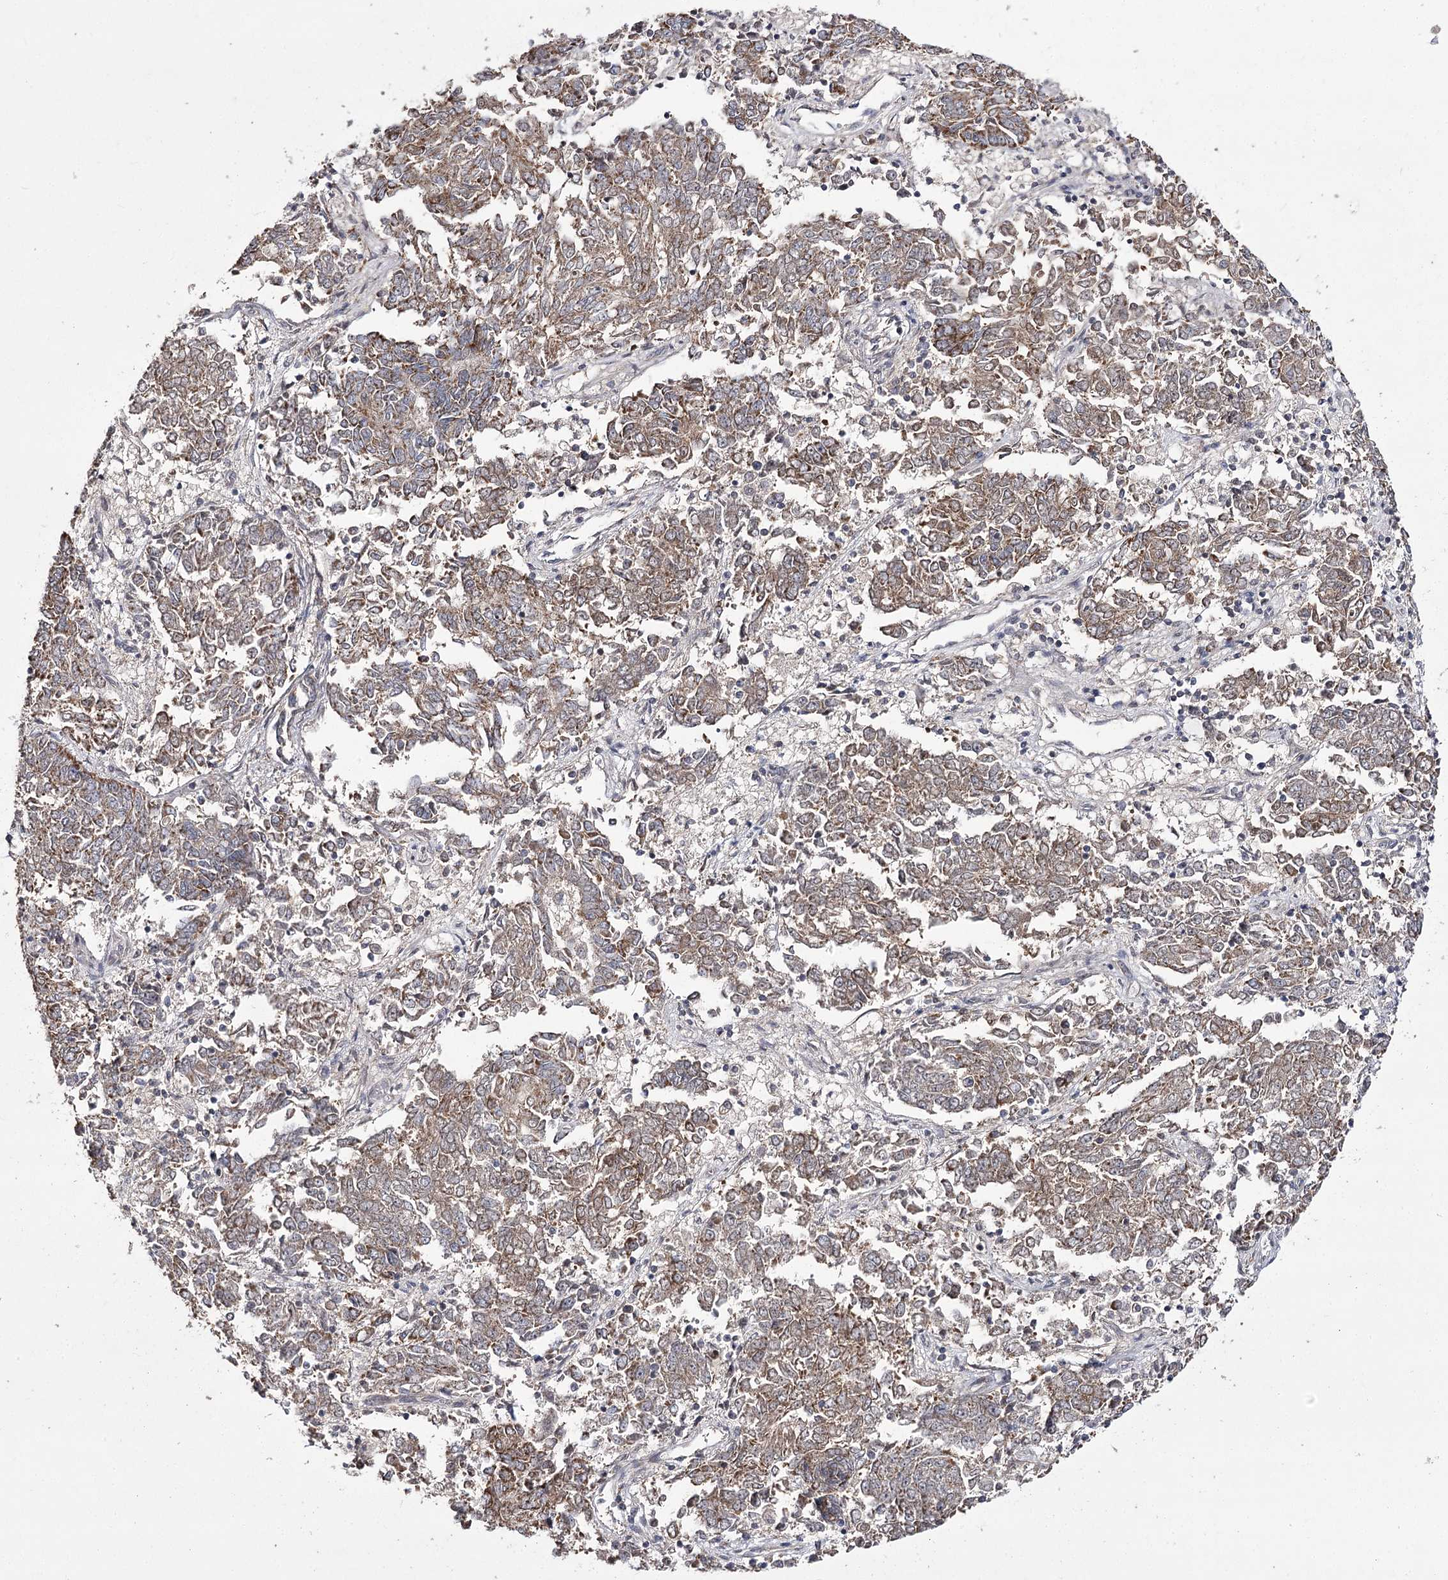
{"staining": {"intensity": "moderate", "quantity": ">75%", "location": "cytoplasmic/membranous"}, "tissue": "endometrial cancer", "cell_type": "Tumor cells", "image_type": "cancer", "snomed": [{"axis": "morphology", "description": "Adenocarcinoma, NOS"}, {"axis": "topography", "description": "Endometrium"}], "caption": "A brown stain highlights moderate cytoplasmic/membranous expression of a protein in endometrial adenocarcinoma tumor cells. (DAB (3,3'-diaminobenzidine) IHC with brightfield microscopy, high magnification).", "gene": "NADK2", "patient": {"sex": "female", "age": 80}}